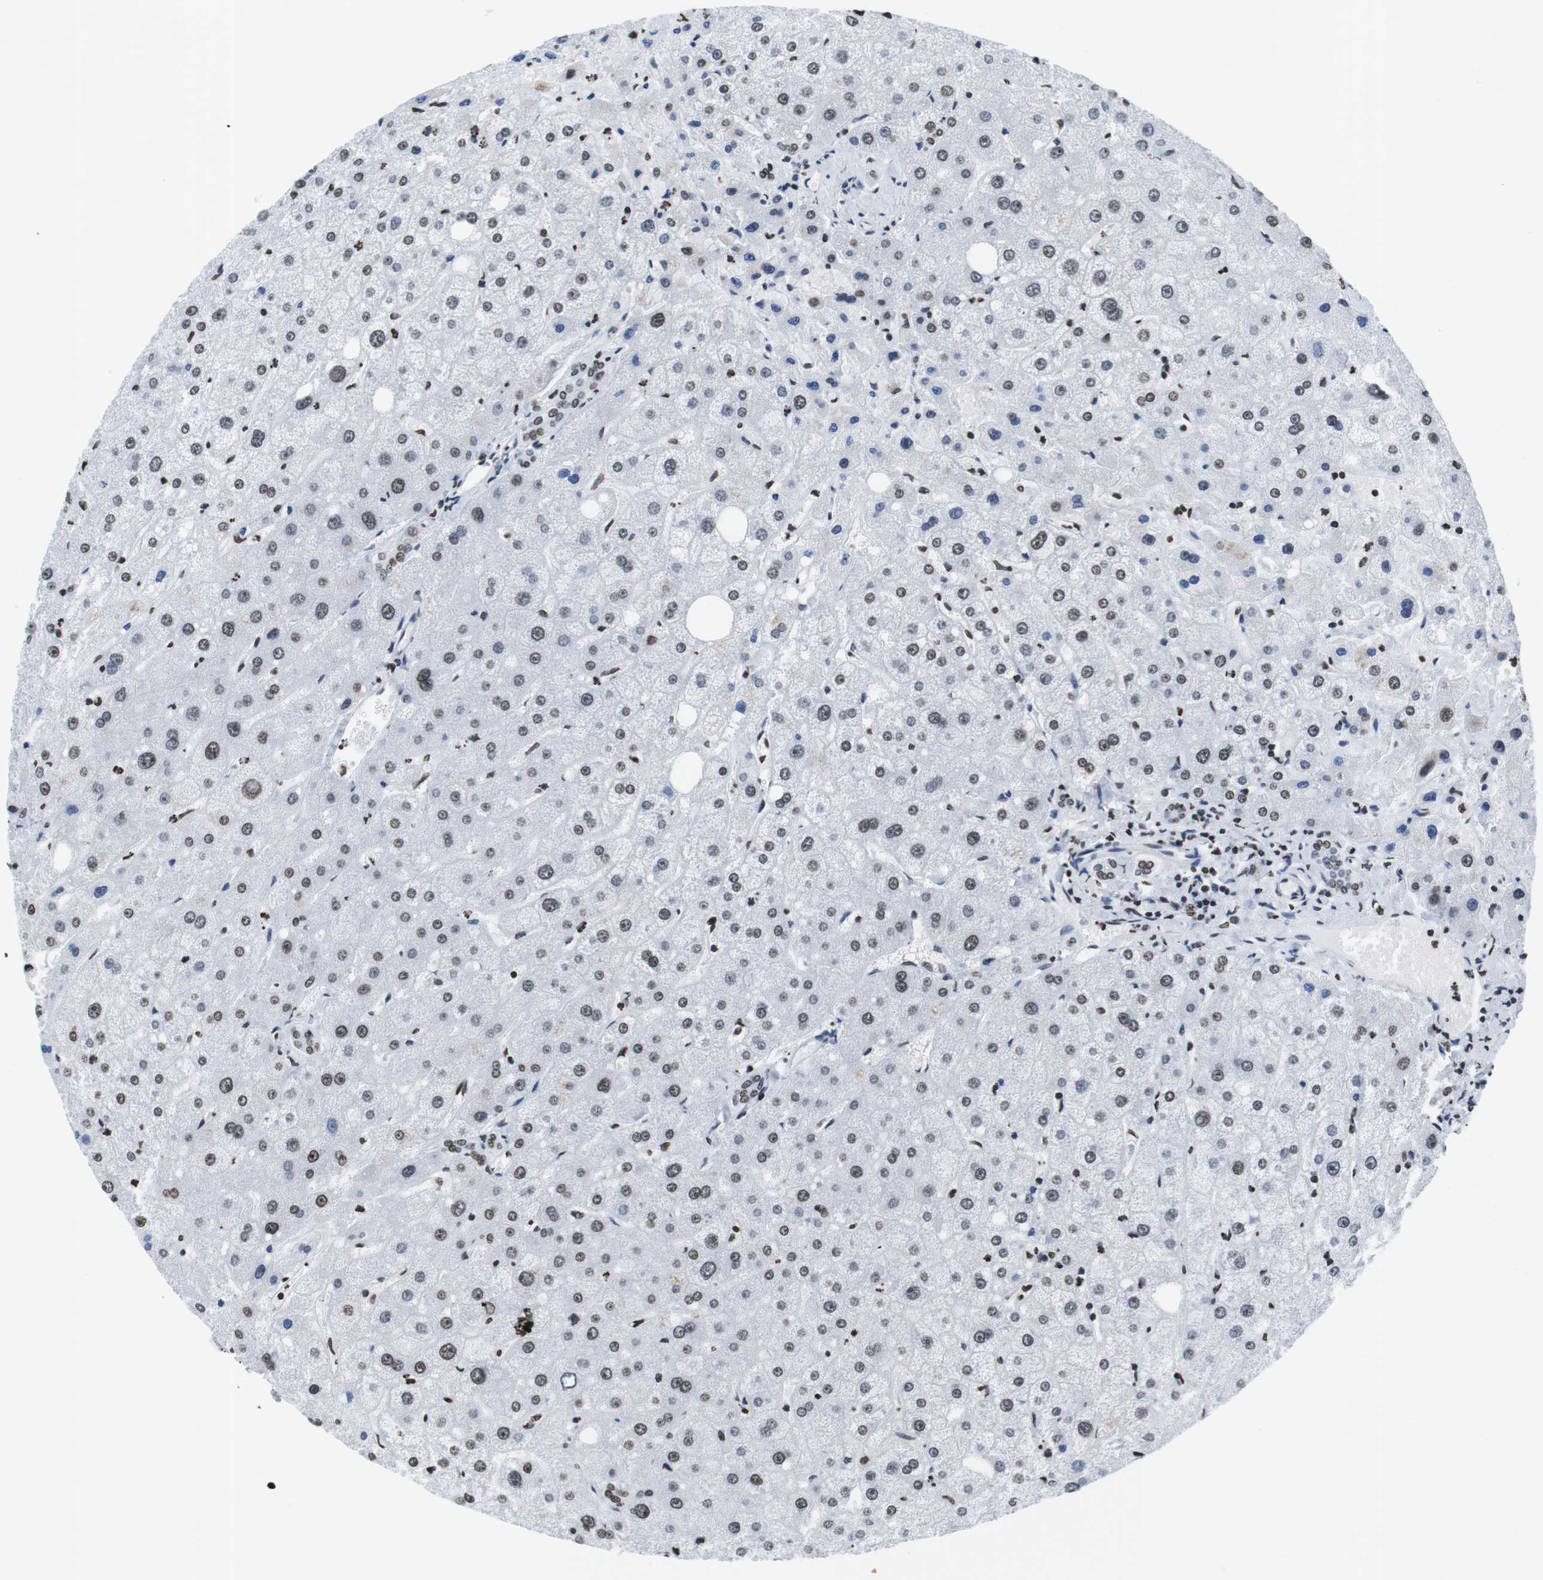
{"staining": {"intensity": "weak", "quantity": "25%-75%", "location": "nuclear"}, "tissue": "liver", "cell_type": "Cholangiocytes", "image_type": "normal", "snomed": [{"axis": "morphology", "description": "Normal tissue, NOS"}, {"axis": "topography", "description": "Liver"}], "caption": "Protein expression analysis of normal liver displays weak nuclear staining in about 25%-75% of cholangiocytes. Ihc stains the protein in brown and the nuclei are stained blue.", "gene": "BSX", "patient": {"sex": "male", "age": 73}}